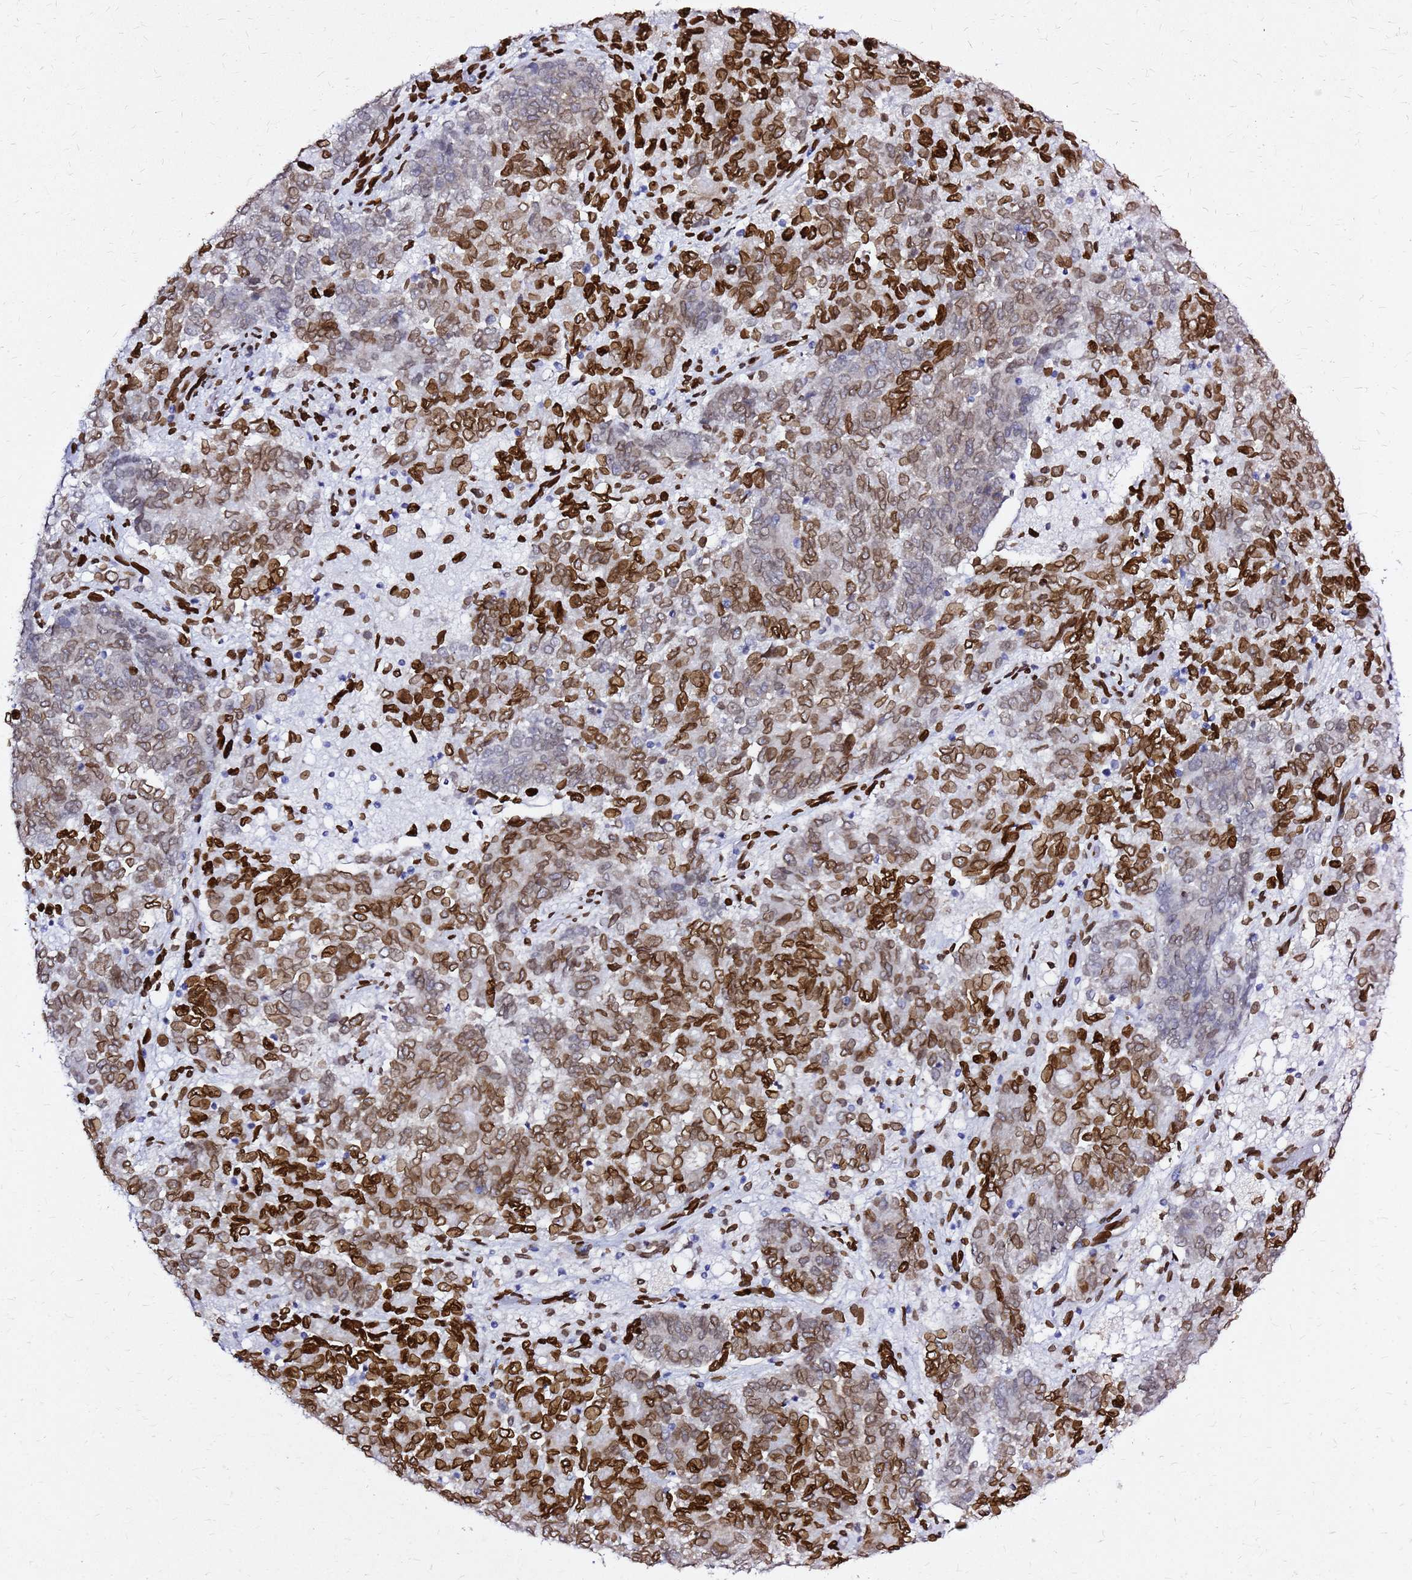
{"staining": {"intensity": "strong", "quantity": ">75%", "location": "cytoplasmic/membranous,nuclear"}, "tissue": "endometrial cancer", "cell_type": "Tumor cells", "image_type": "cancer", "snomed": [{"axis": "morphology", "description": "Adenocarcinoma, NOS"}, {"axis": "topography", "description": "Endometrium"}], "caption": "The immunohistochemical stain highlights strong cytoplasmic/membranous and nuclear expression in tumor cells of endometrial cancer tissue.", "gene": "C6orf141", "patient": {"sex": "female", "age": 80}}